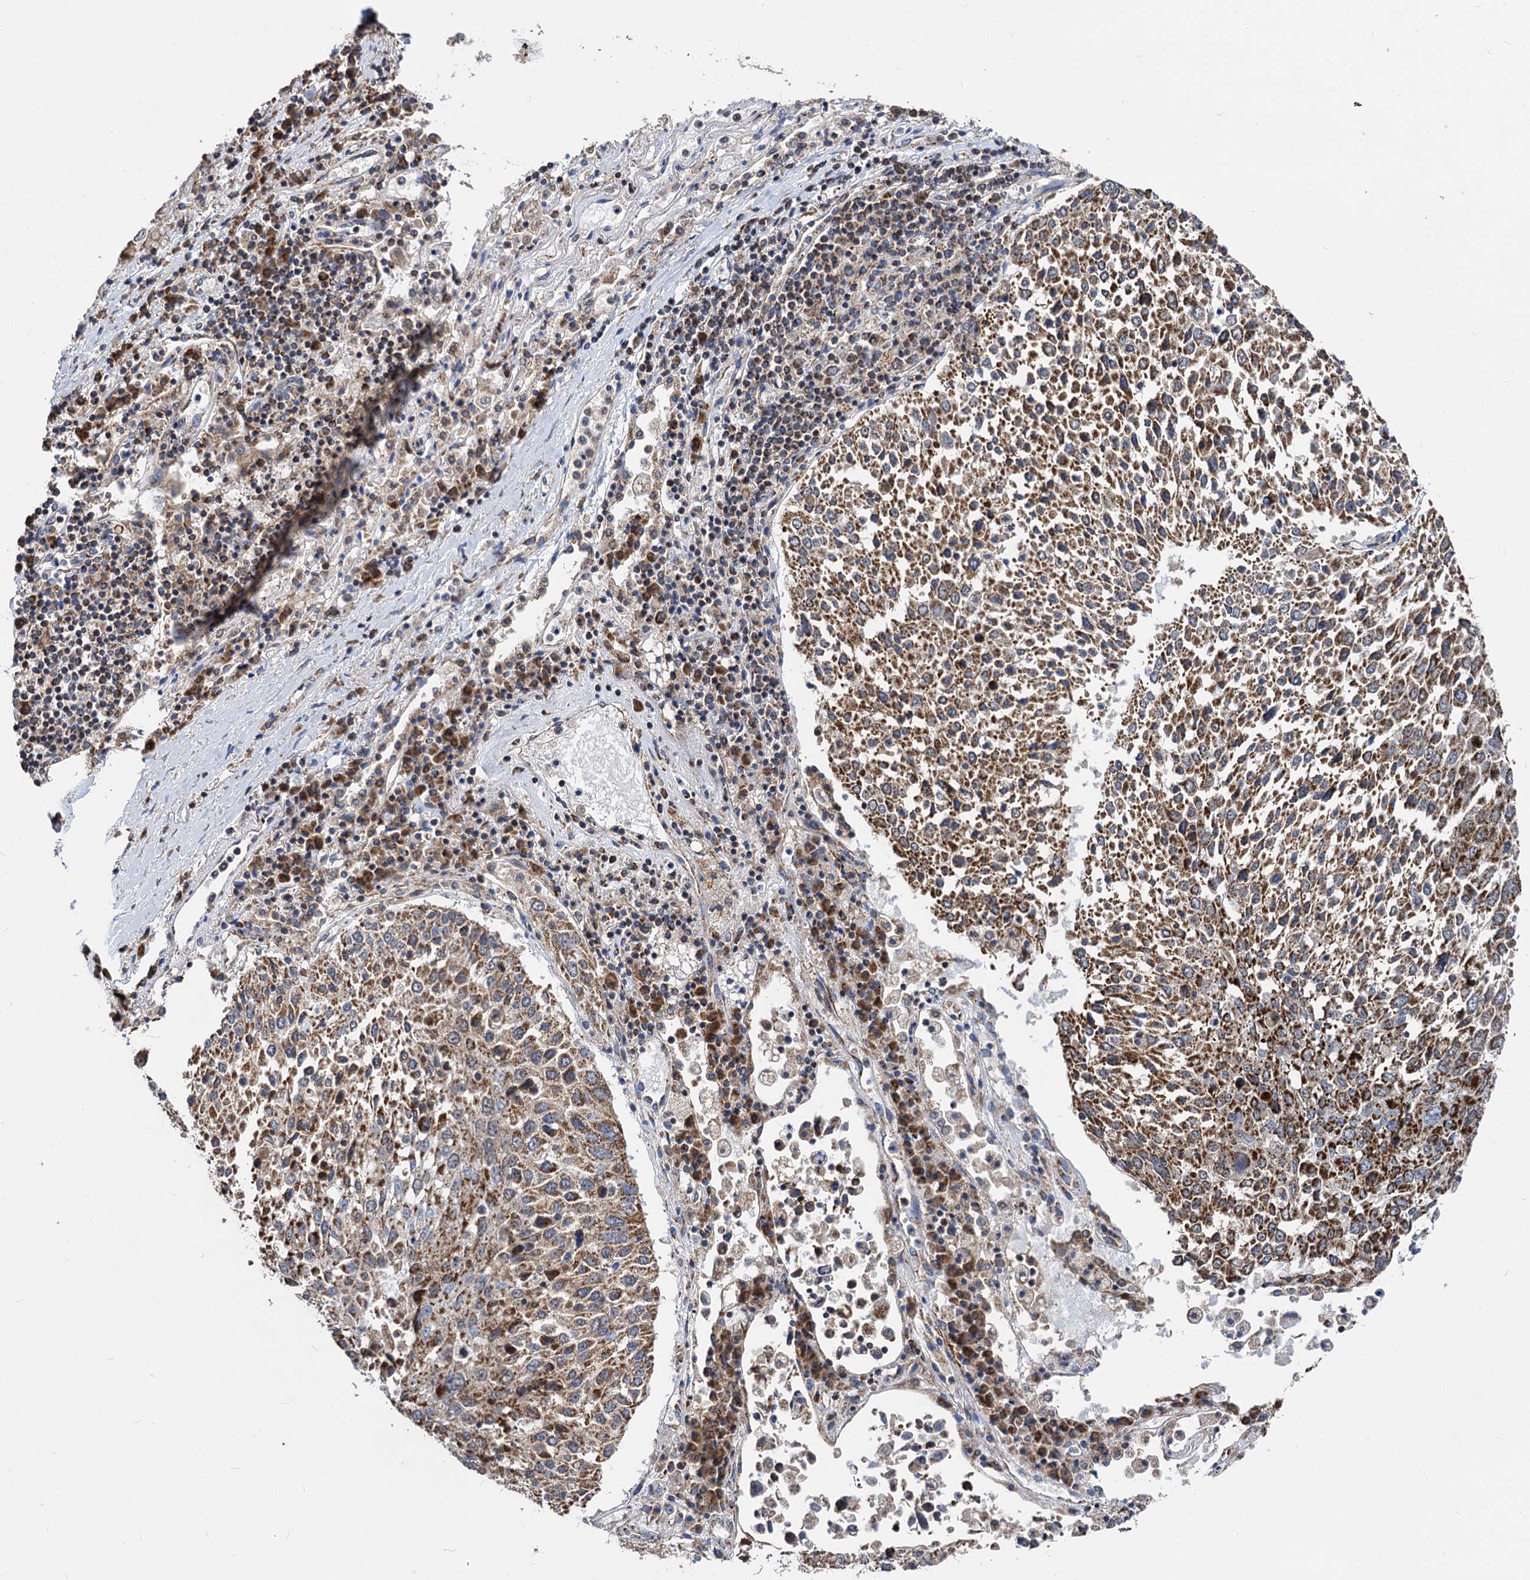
{"staining": {"intensity": "moderate", "quantity": ">75%", "location": "cytoplasmic/membranous"}, "tissue": "lung cancer", "cell_type": "Tumor cells", "image_type": "cancer", "snomed": [{"axis": "morphology", "description": "Squamous cell carcinoma, NOS"}, {"axis": "topography", "description": "Lung"}], "caption": "Protein staining of lung squamous cell carcinoma tissue exhibits moderate cytoplasmic/membranous staining in approximately >75% of tumor cells.", "gene": "TIMM10", "patient": {"sex": "male", "age": 65}}